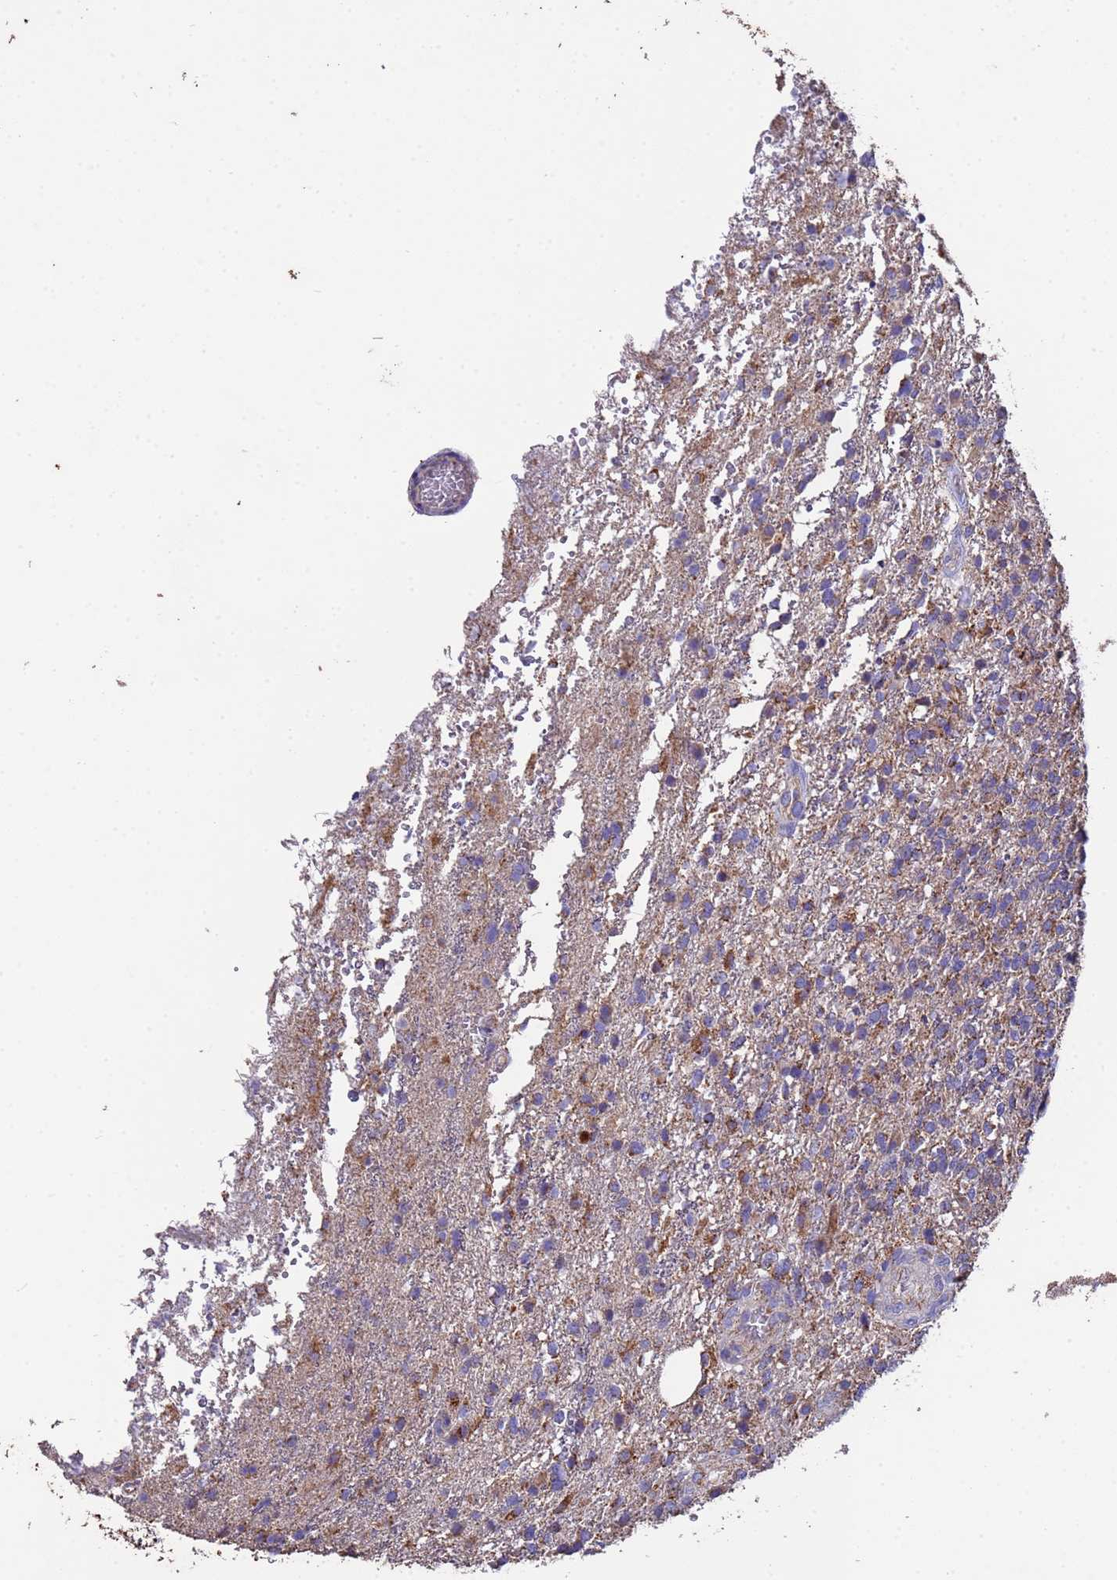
{"staining": {"intensity": "weak", "quantity": "<25%", "location": "cytoplasmic/membranous"}, "tissue": "glioma", "cell_type": "Tumor cells", "image_type": "cancer", "snomed": [{"axis": "morphology", "description": "Glioma, malignant, High grade"}, {"axis": "topography", "description": "Brain"}], "caption": "Immunohistochemistry (IHC) of malignant high-grade glioma shows no expression in tumor cells.", "gene": "ZNFX1", "patient": {"sex": "male", "age": 56}}